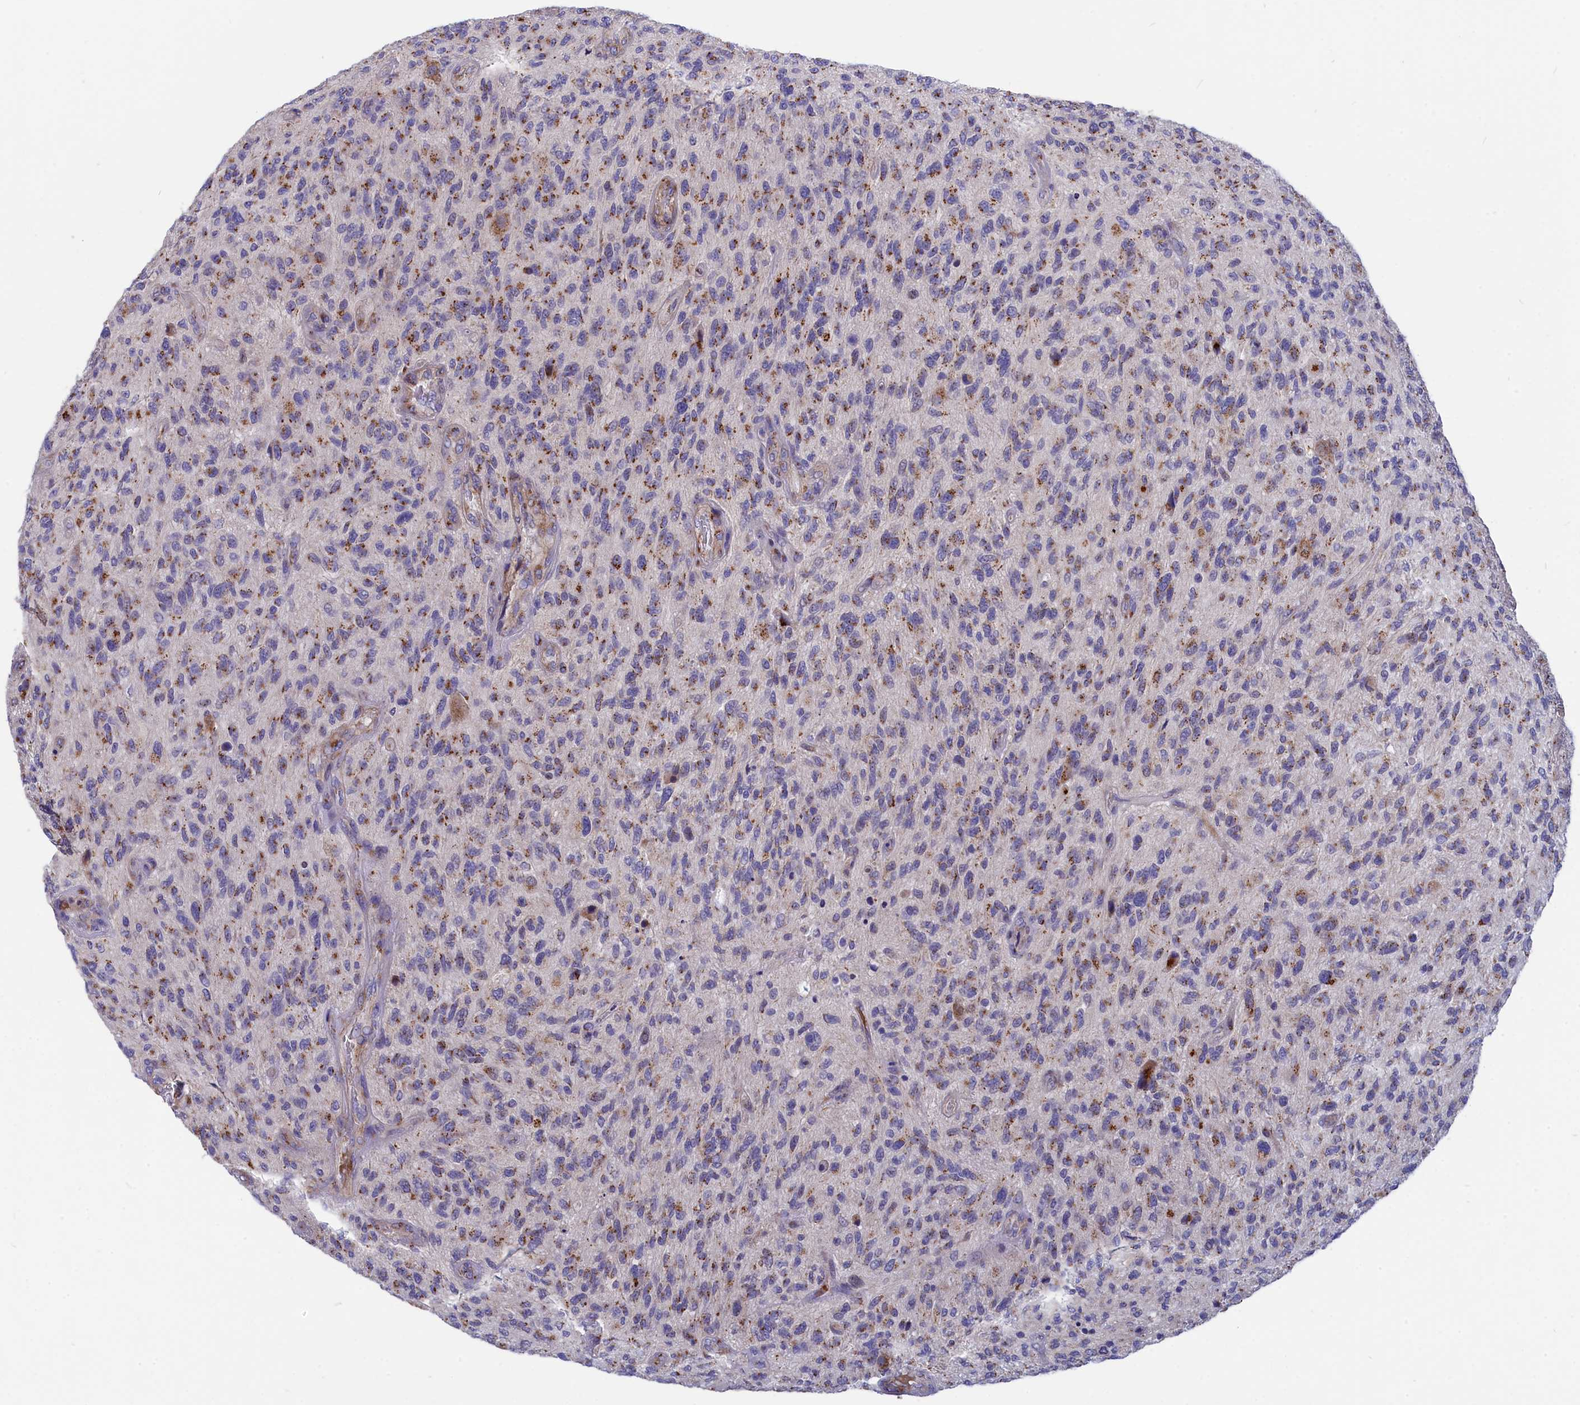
{"staining": {"intensity": "moderate", "quantity": "25%-75%", "location": "cytoplasmic/membranous"}, "tissue": "glioma", "cell_type": "Tumor cells", "image_type": "cancer", "snomed": [{"axis": "morphology", "description": "Glioma, malignant, High grade"}, {"axis": "topography", "description": "Brain"}], "caption": "Immunohistochemical staining of glioma exhibits moderate cytoplasmic/membranous protein positivity in about 25%-75% of tumor cells.", "gene": "TUBGCP4", "patient": {"sex": "male", "age": 47}}